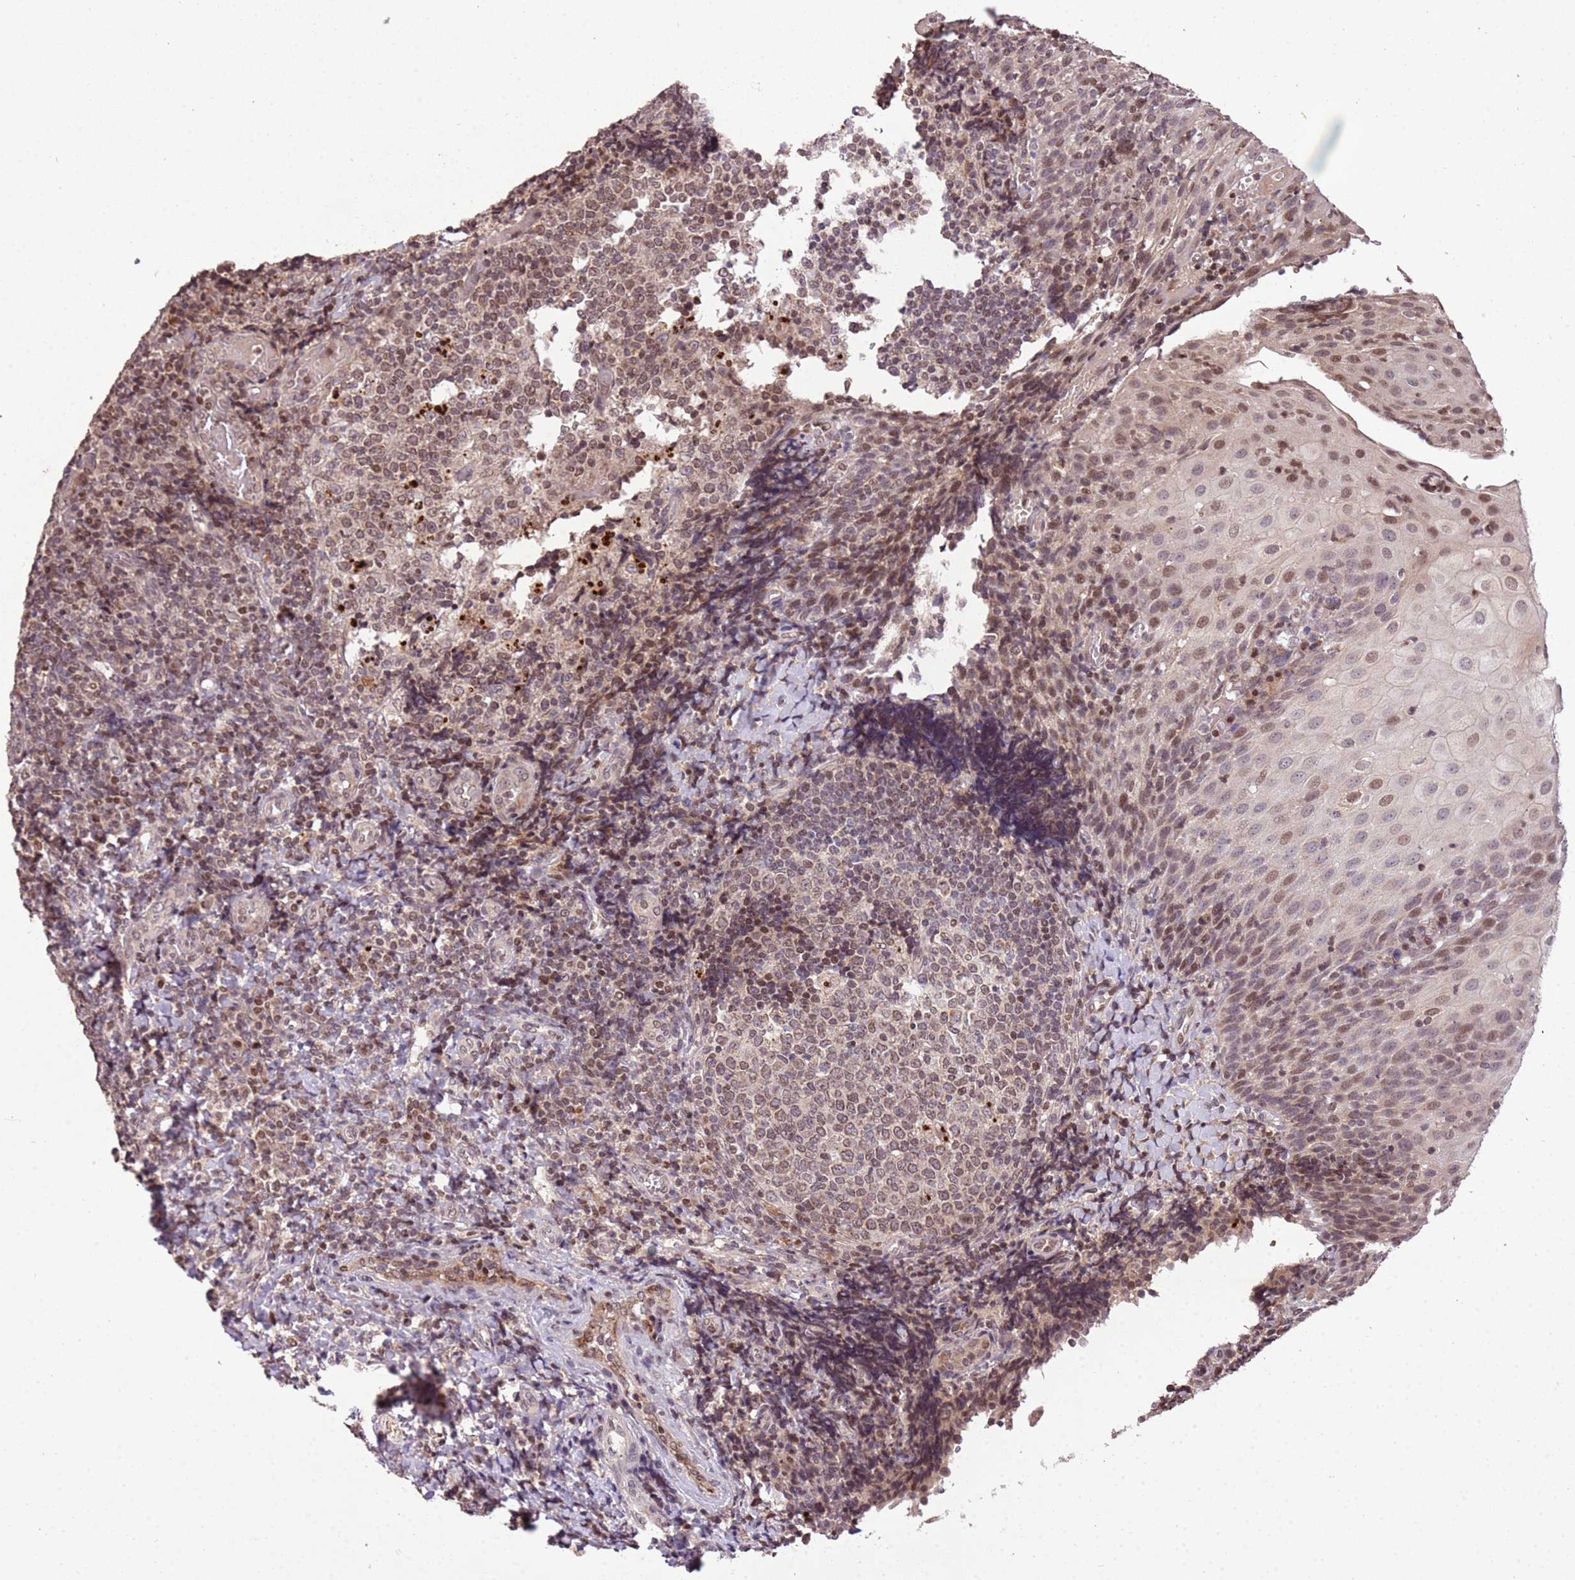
{"staining": {"intensity": "moderate", "quantity": ">75%", "location": "nuclear"}, "tissue": "tonsil", "cell_type": "Germinal center cells", "image_type": "normal", "snomed": [{"axis": "morphology", "description": "Normal tissue, NOS"}, {"axis": "topography", "description": "Tonsil"}], "caption": "This image exhibits IHC staining of normal human tonsil, with medium moderate nuclear positivity in approximately >75% of germinal center cells.", "gene": "SAMSN1", "patient": {"sex": "female", "age": 19}}